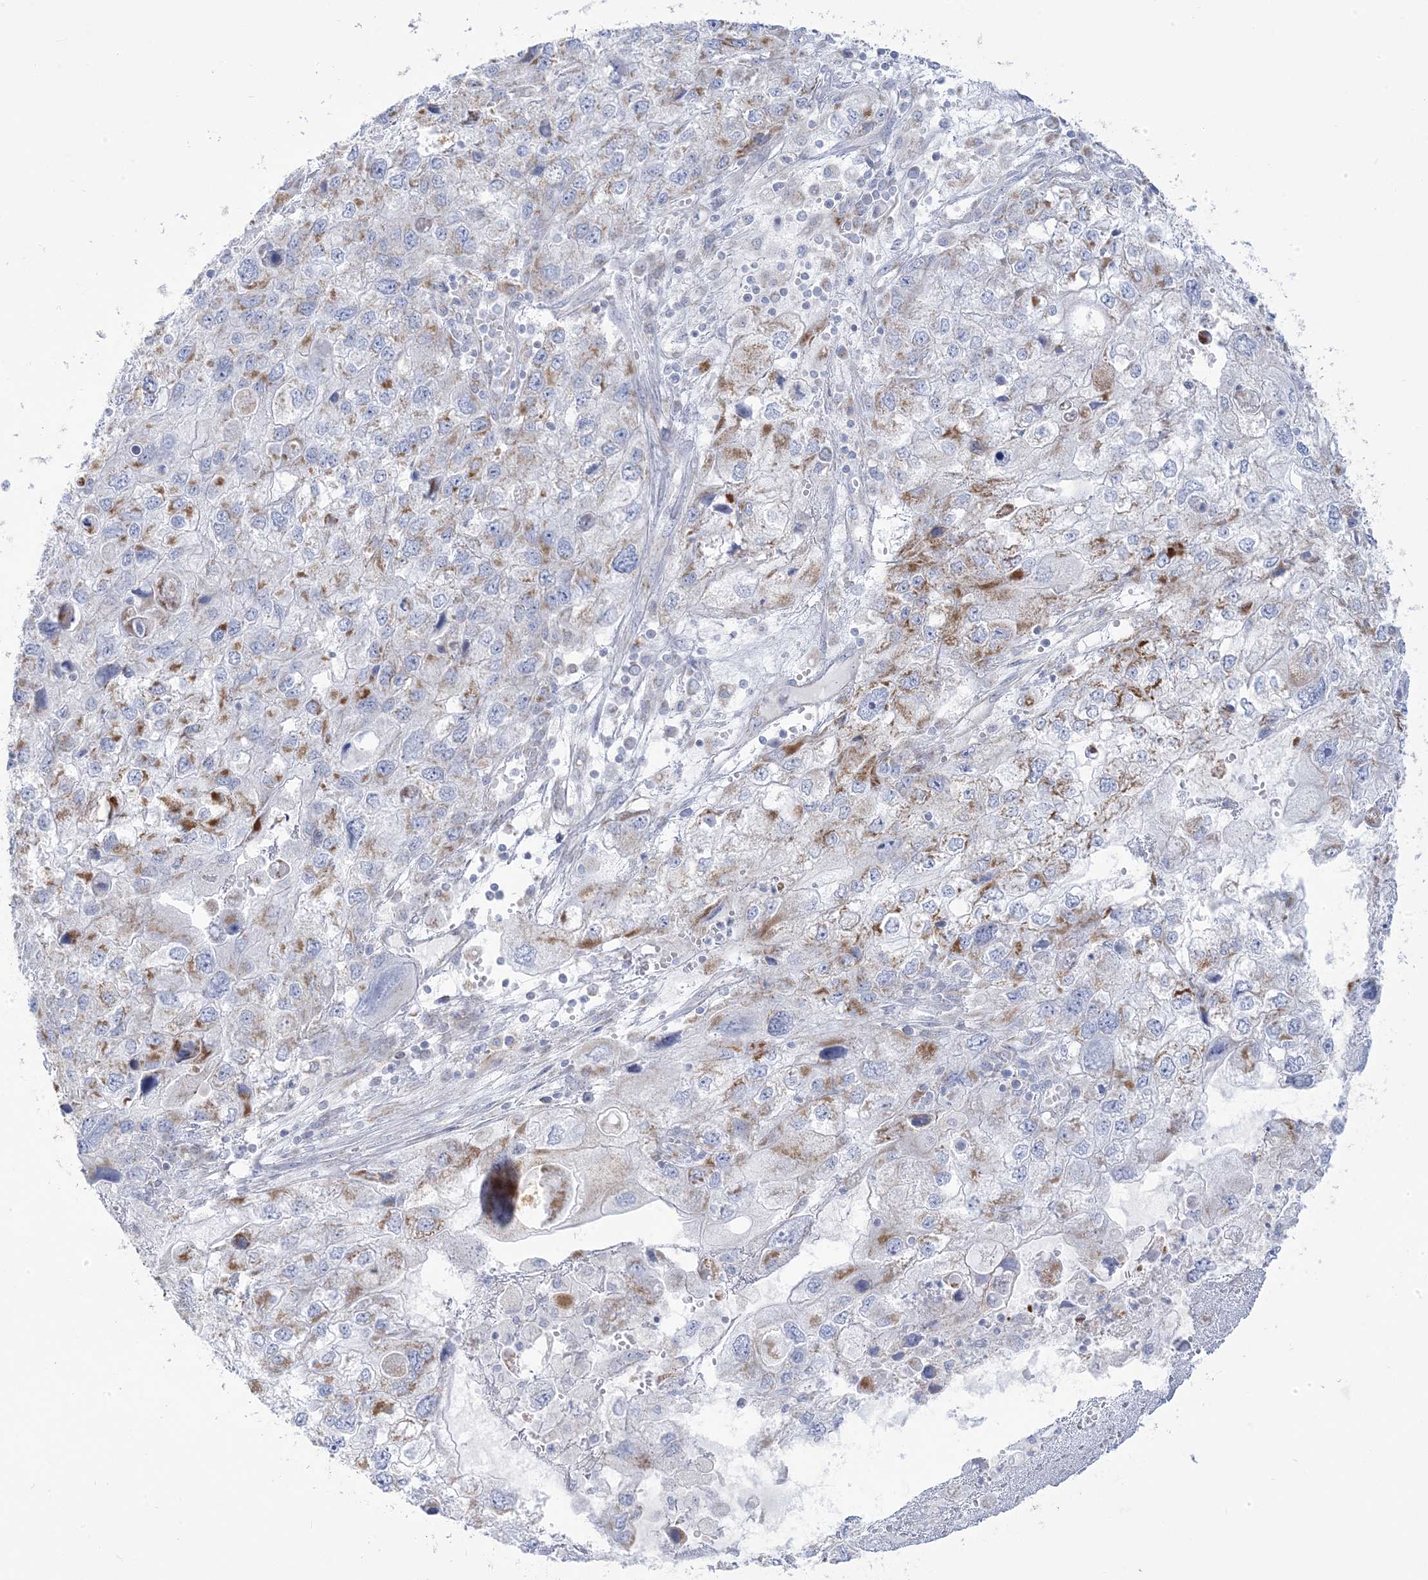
{"staining": {"intensity": "moderate", "quantity": "<25%", "location": "cytoplasmic/membranous"}, "tissue": "endometrial cancer", "cell_type": "Tumor cells", "image_type": "cancer", "snomed": [{"axis": "morphology", "description": "Adenocarcinoma, NOS"}, {"axis": "topography", "description": "Endometrium"}], "caption": "This image shows immunohistochemistry staining of adenocarcinoma (endometrial), with low moderate cytoplasmic/membranous staining in about <25% of tumor cells.", "gene": "PCCB", "patient": {"sex": "female", "age": 49}}